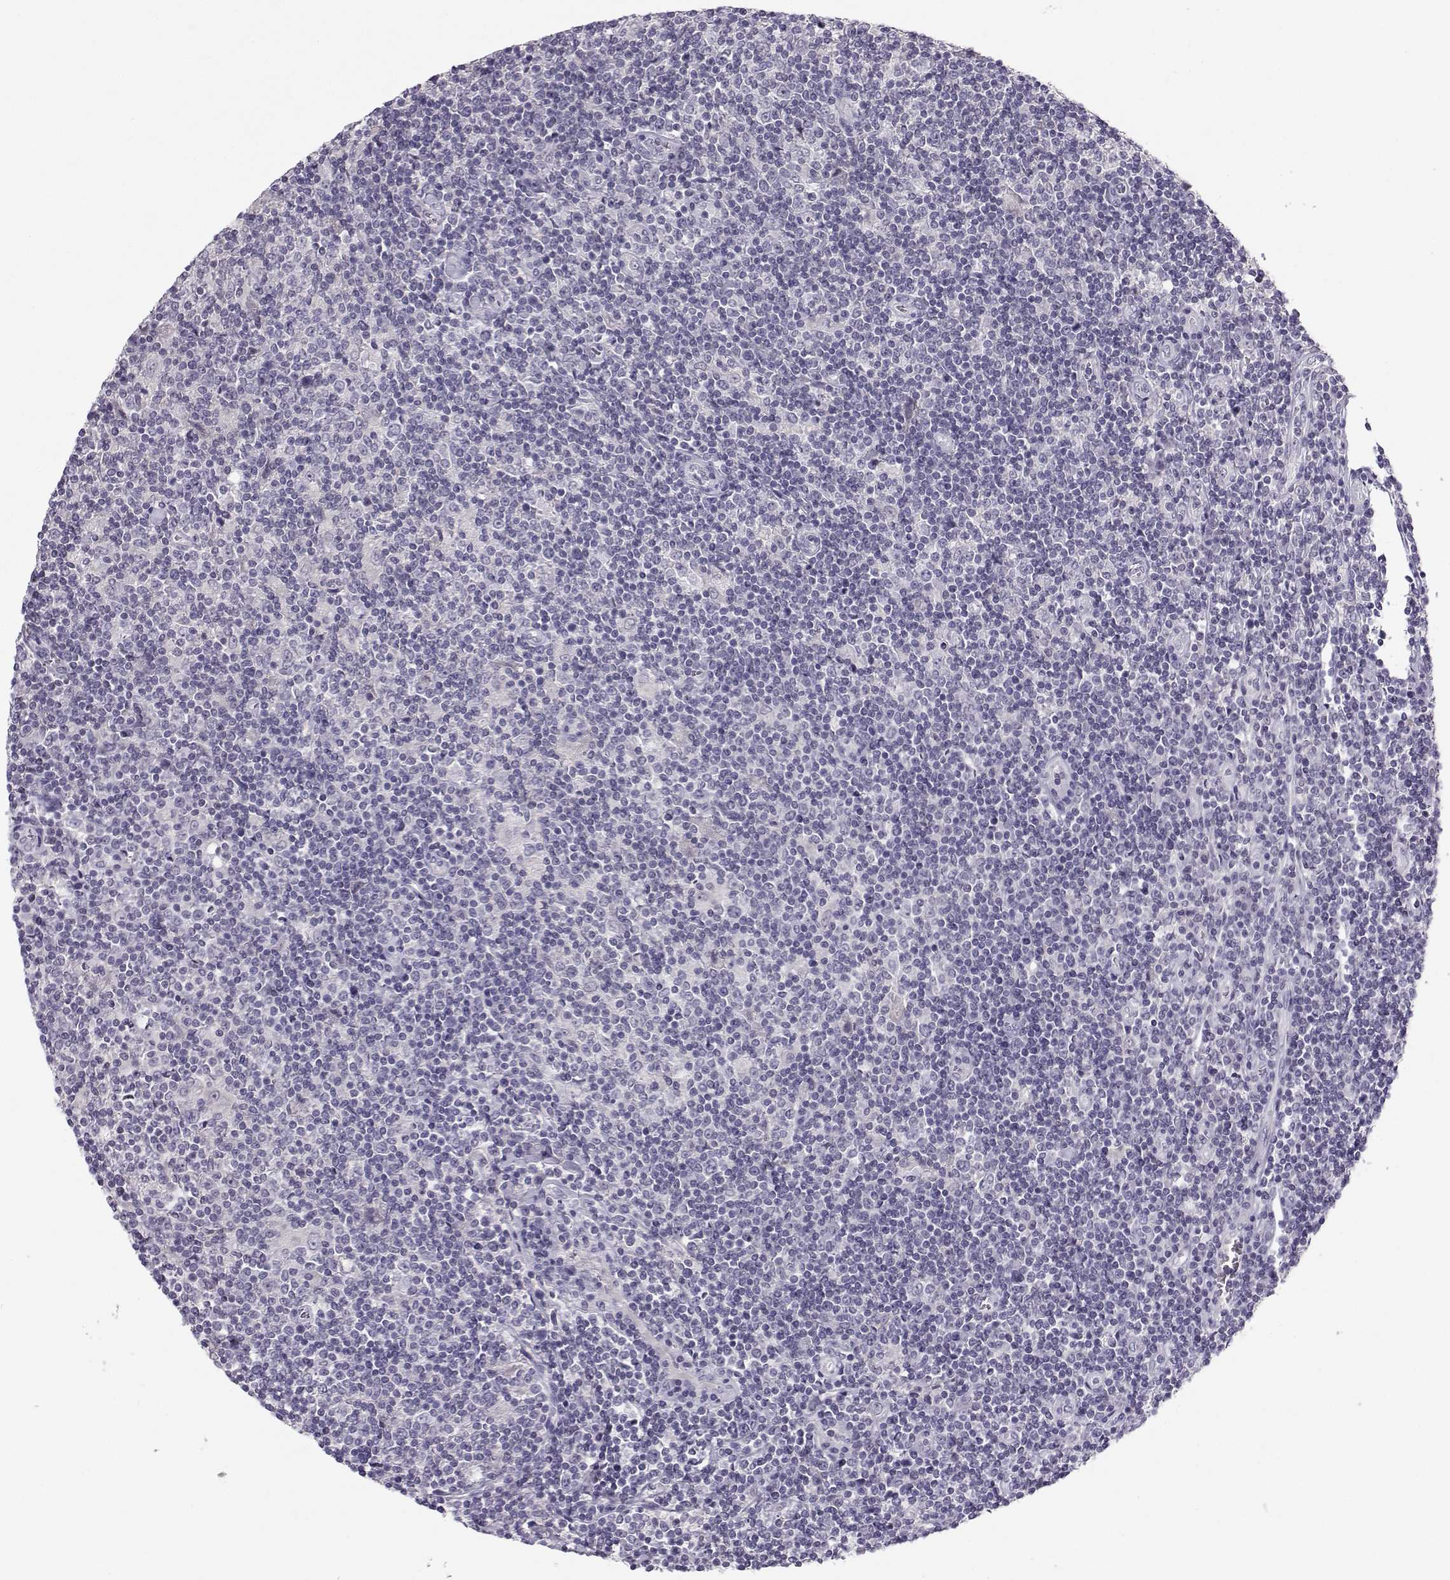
{"staining": {"intensity": "negative", "quantity": "none", "location": "none"}, "tissue": "lymphoma", "cell_type": "Tumor cells", "image_type": "cancer", "snomed": [{"axis": "morphology", "description": "Hodgkin's disease, NOS"}, {"axis": "topography", "description": "Lymph node"}], "caption": "The histopathology image displays no significant expression in tumor cells of lymphoma. Nuclei are stained in blue.", "gene": "MROH7", "patient": {"sex": "male", "age": 40}}